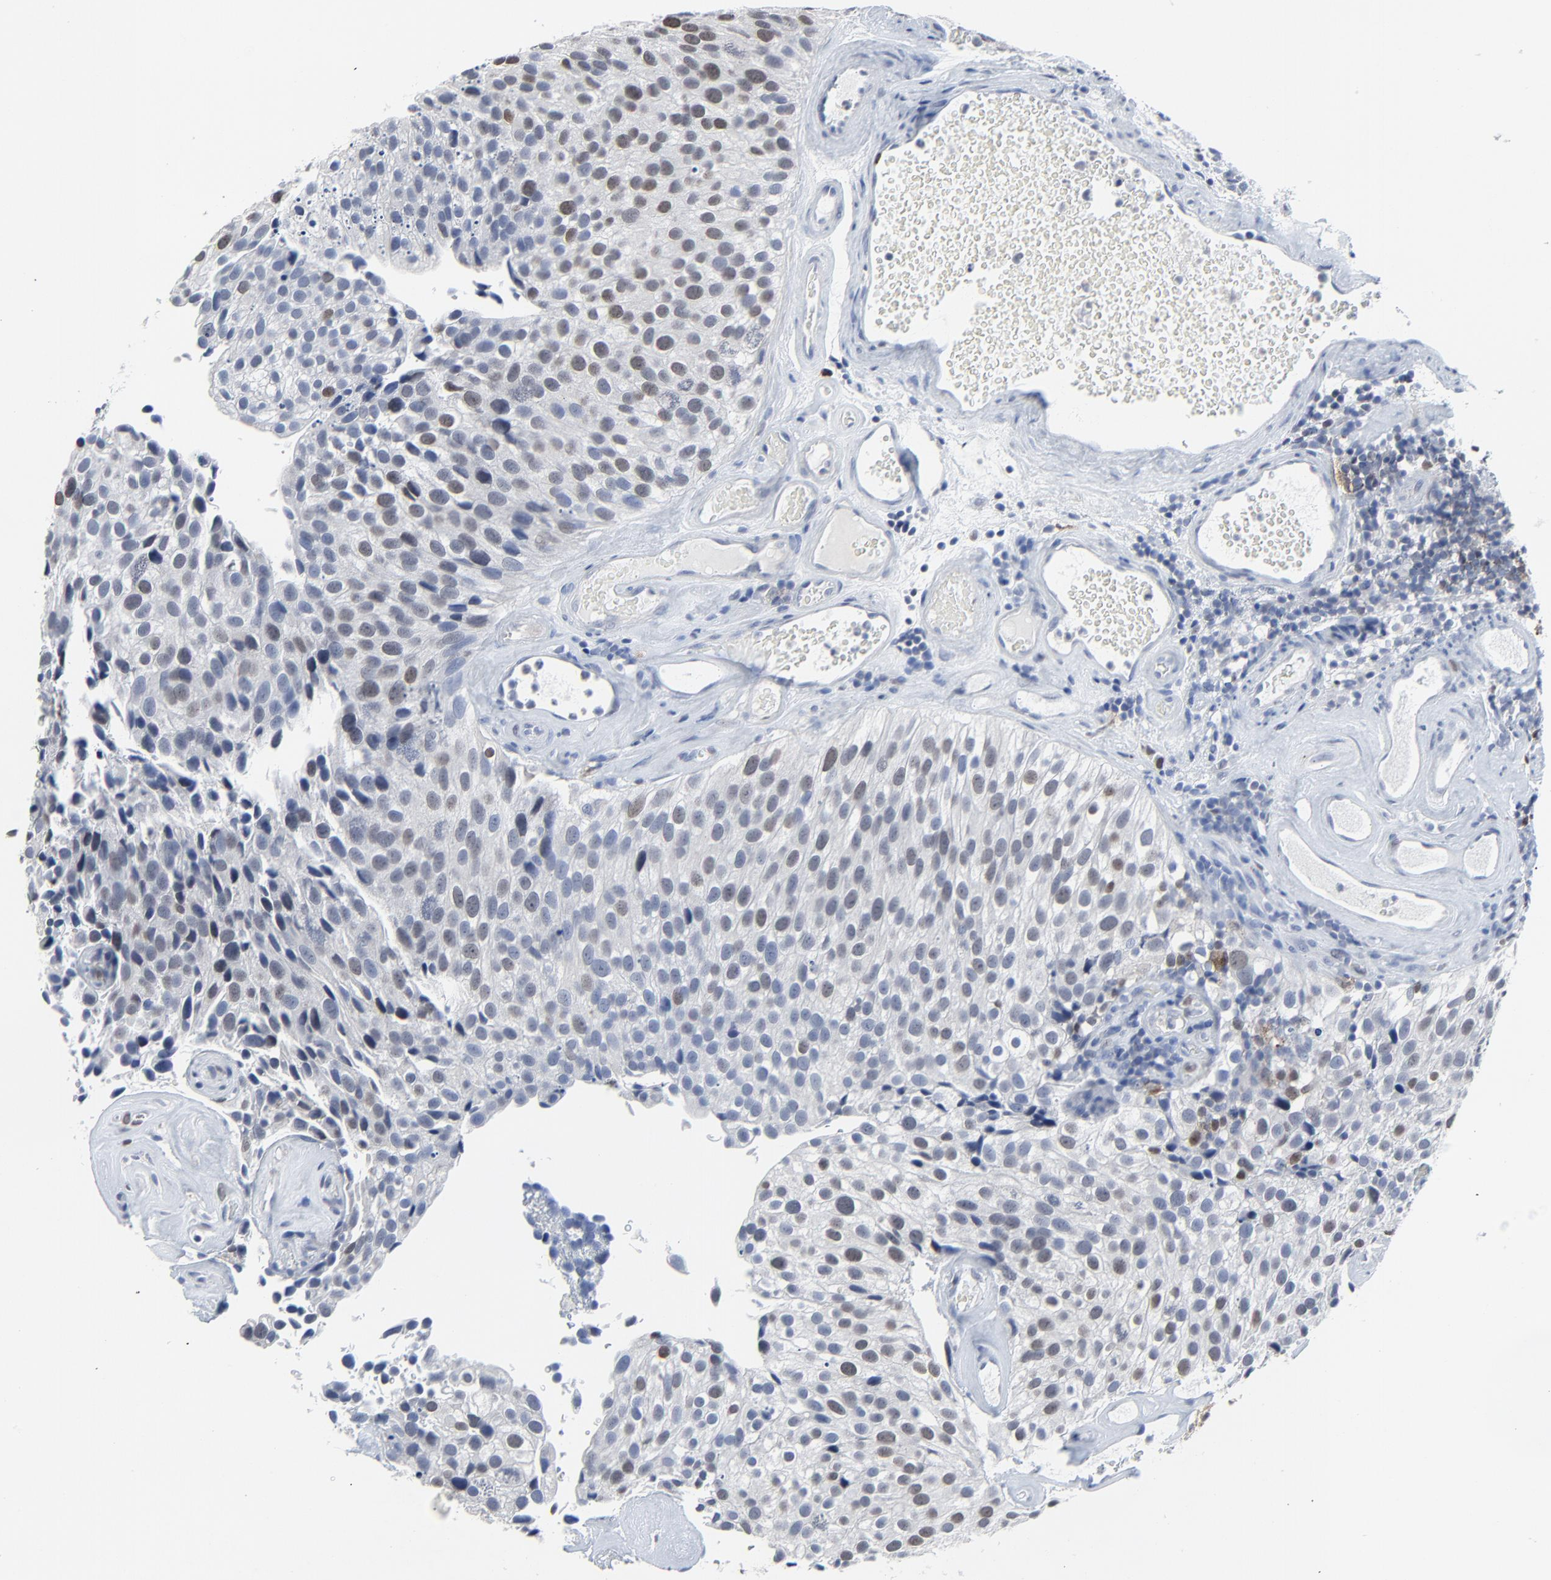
{"staining": {"intensity": "weak", "quantity": "25%-75%", "location": "nuclear"}, "tissue": "urothelial cancer", "cell_type": "Tumor cells", "image_type": "cancer", "snomed": [{"axis": "morphology", "description": "Urothelial carcinoma, High grade"}, {"axis": "topography", "description": "Urinary bladder"}], "caption": "Human urothelial cancer stained with a brown dye reveals weak nuclear positive positivity in approximately 25%-75% of tumor cells.", "gene": "BIRC3", "patient": {"sex": "male", "age": 72}}